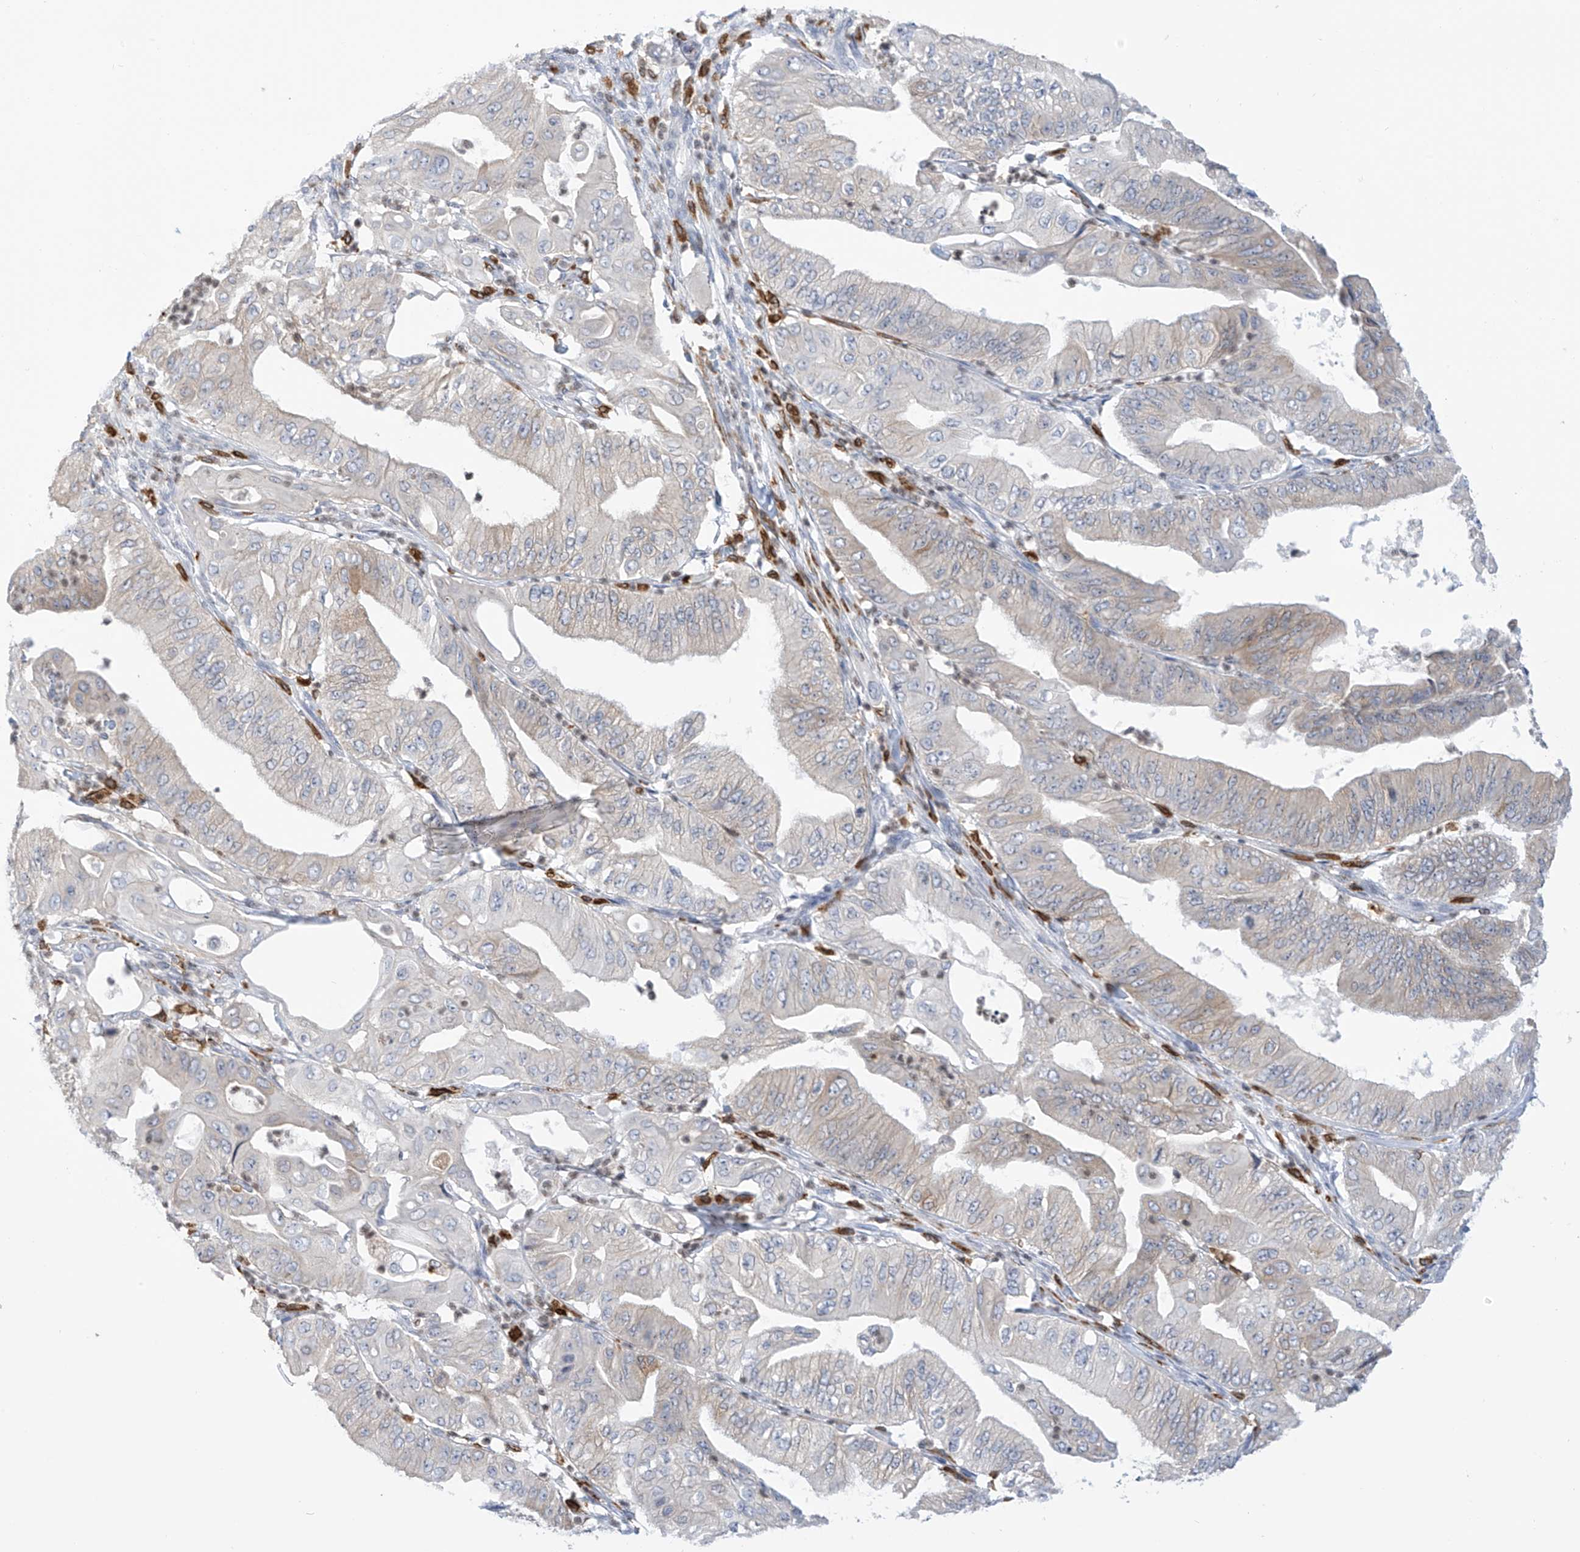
{"staining": {"intensity": "negative", "quantity": "none", "location": "none"}, "tissue": "pancreatic cancer", "cell_type": "Tumor cells", "image_type": "cancer", "snomed": [{"axis": "morphology", "description": "Adenocarcinoma, NOS"}, {"axis": "topography", "description": "Pancreas"}], "caption": "Immunohistochemistry (IHC) micrograph of pancreatic cancer stained for a protein (brown), which reveals no positivity in tumor cells. Brightfield microscopy of immunohistochemistry stained with DAB (3,3'-diaminobenzidine) (brown) and hematoxylin (blue), captured at high magnification.", "gene": "TBXAS1", "patient": {"sex": "female", "age": 77}}